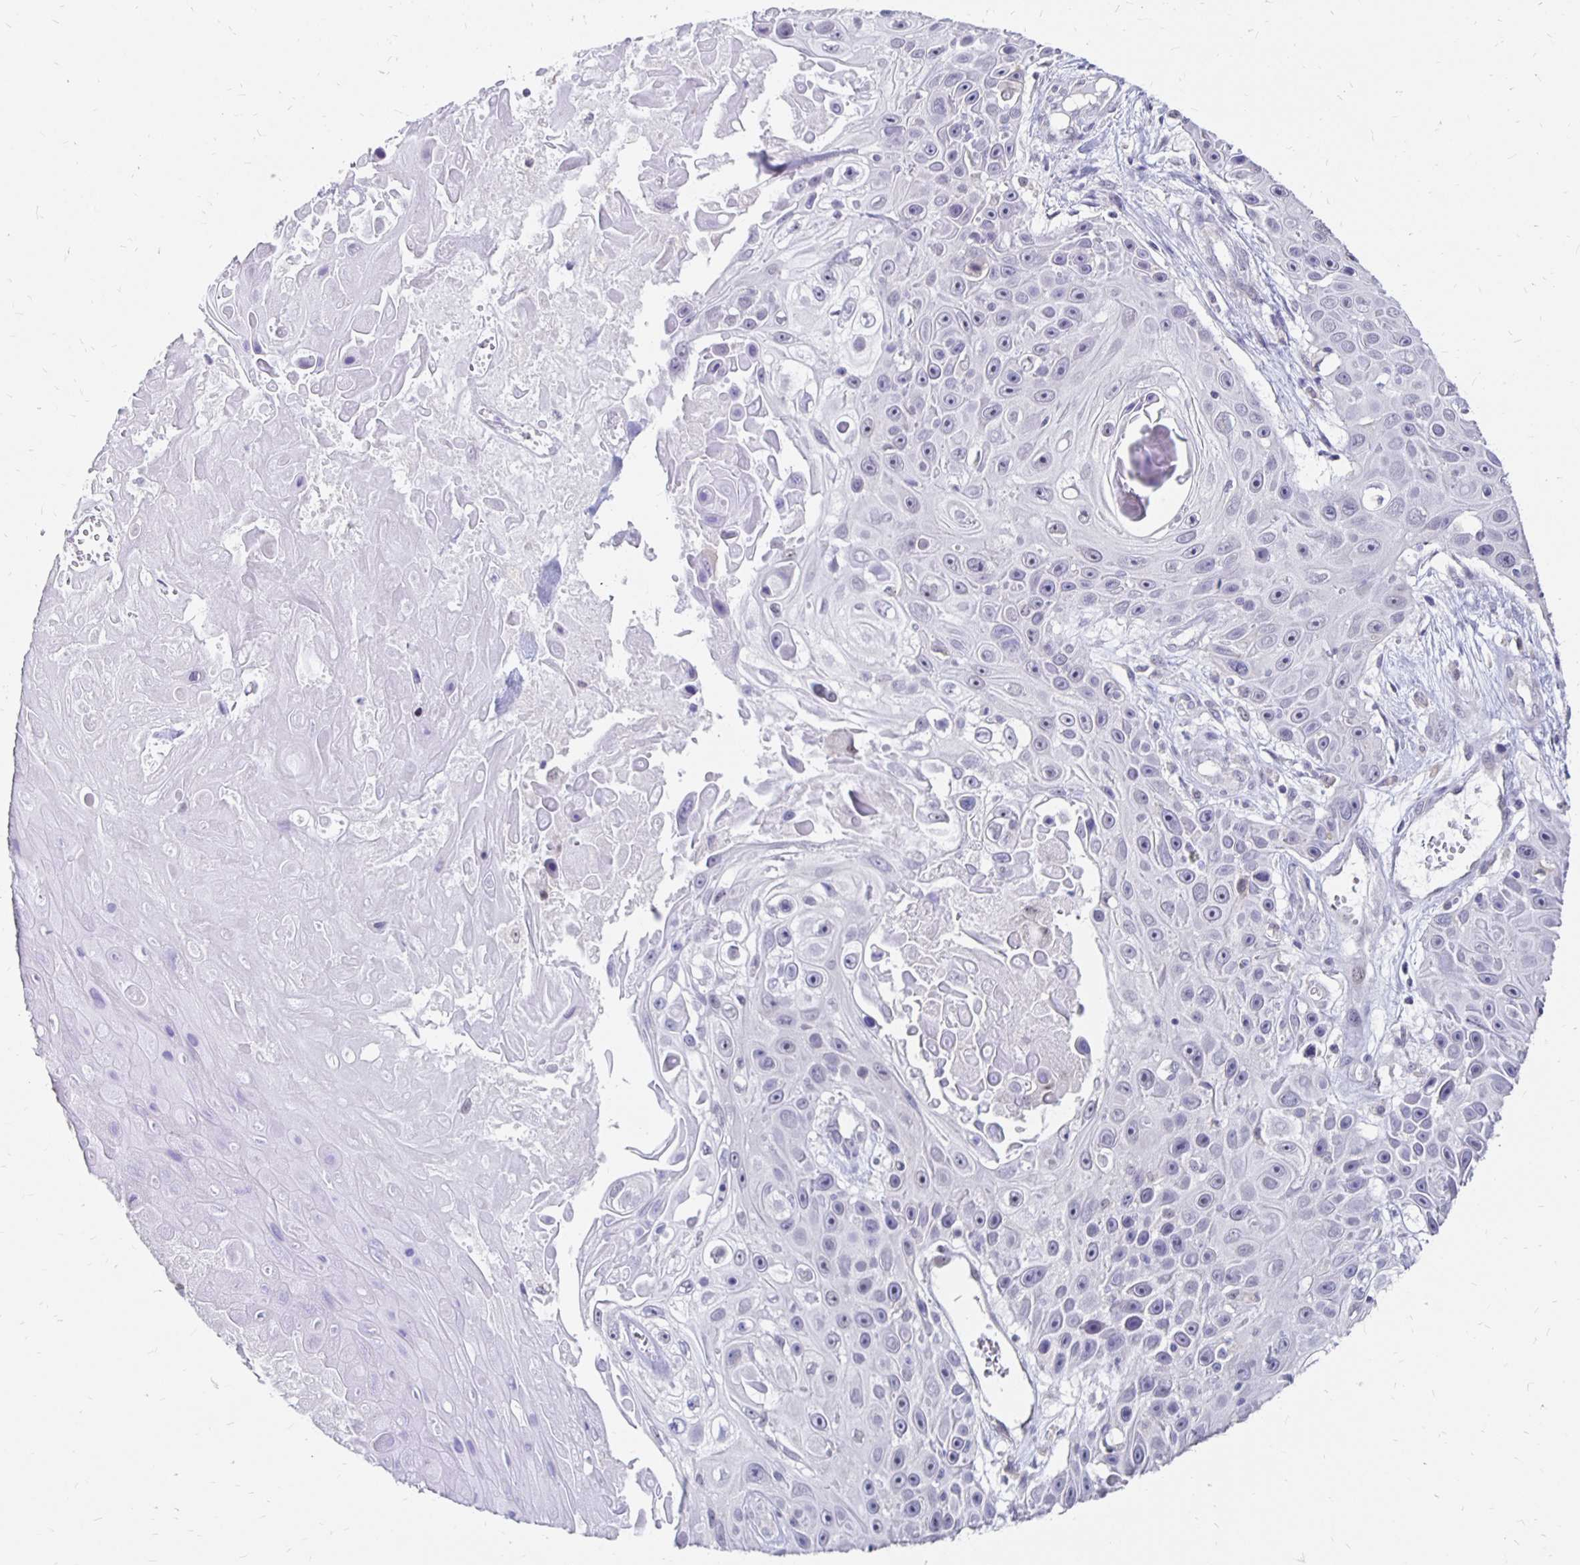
{"staining": {"intensity": "negative", "quantity": "none", "location": "none"}, "tissue": "skin cancer", "cell_type": "Tumor cells", "image_type": "cancer", "snomed": [{"axis": "morphology", "description": "Squamous cell carcinoma, NOS"}, {"axis": "topography", "description": "Skin"}], "caption": "The histopathology image shows no significant positivity in tumor cells of skin squamous cell carcinoma. (Stains: DAB (3,3'-diaminobenzidine) IHC with hematoxylin counter stain, Microscopy: brightfield microscopy at high magnification).", "gene": "ATOSB", "patient": {"sex": "male", "age": 82}}